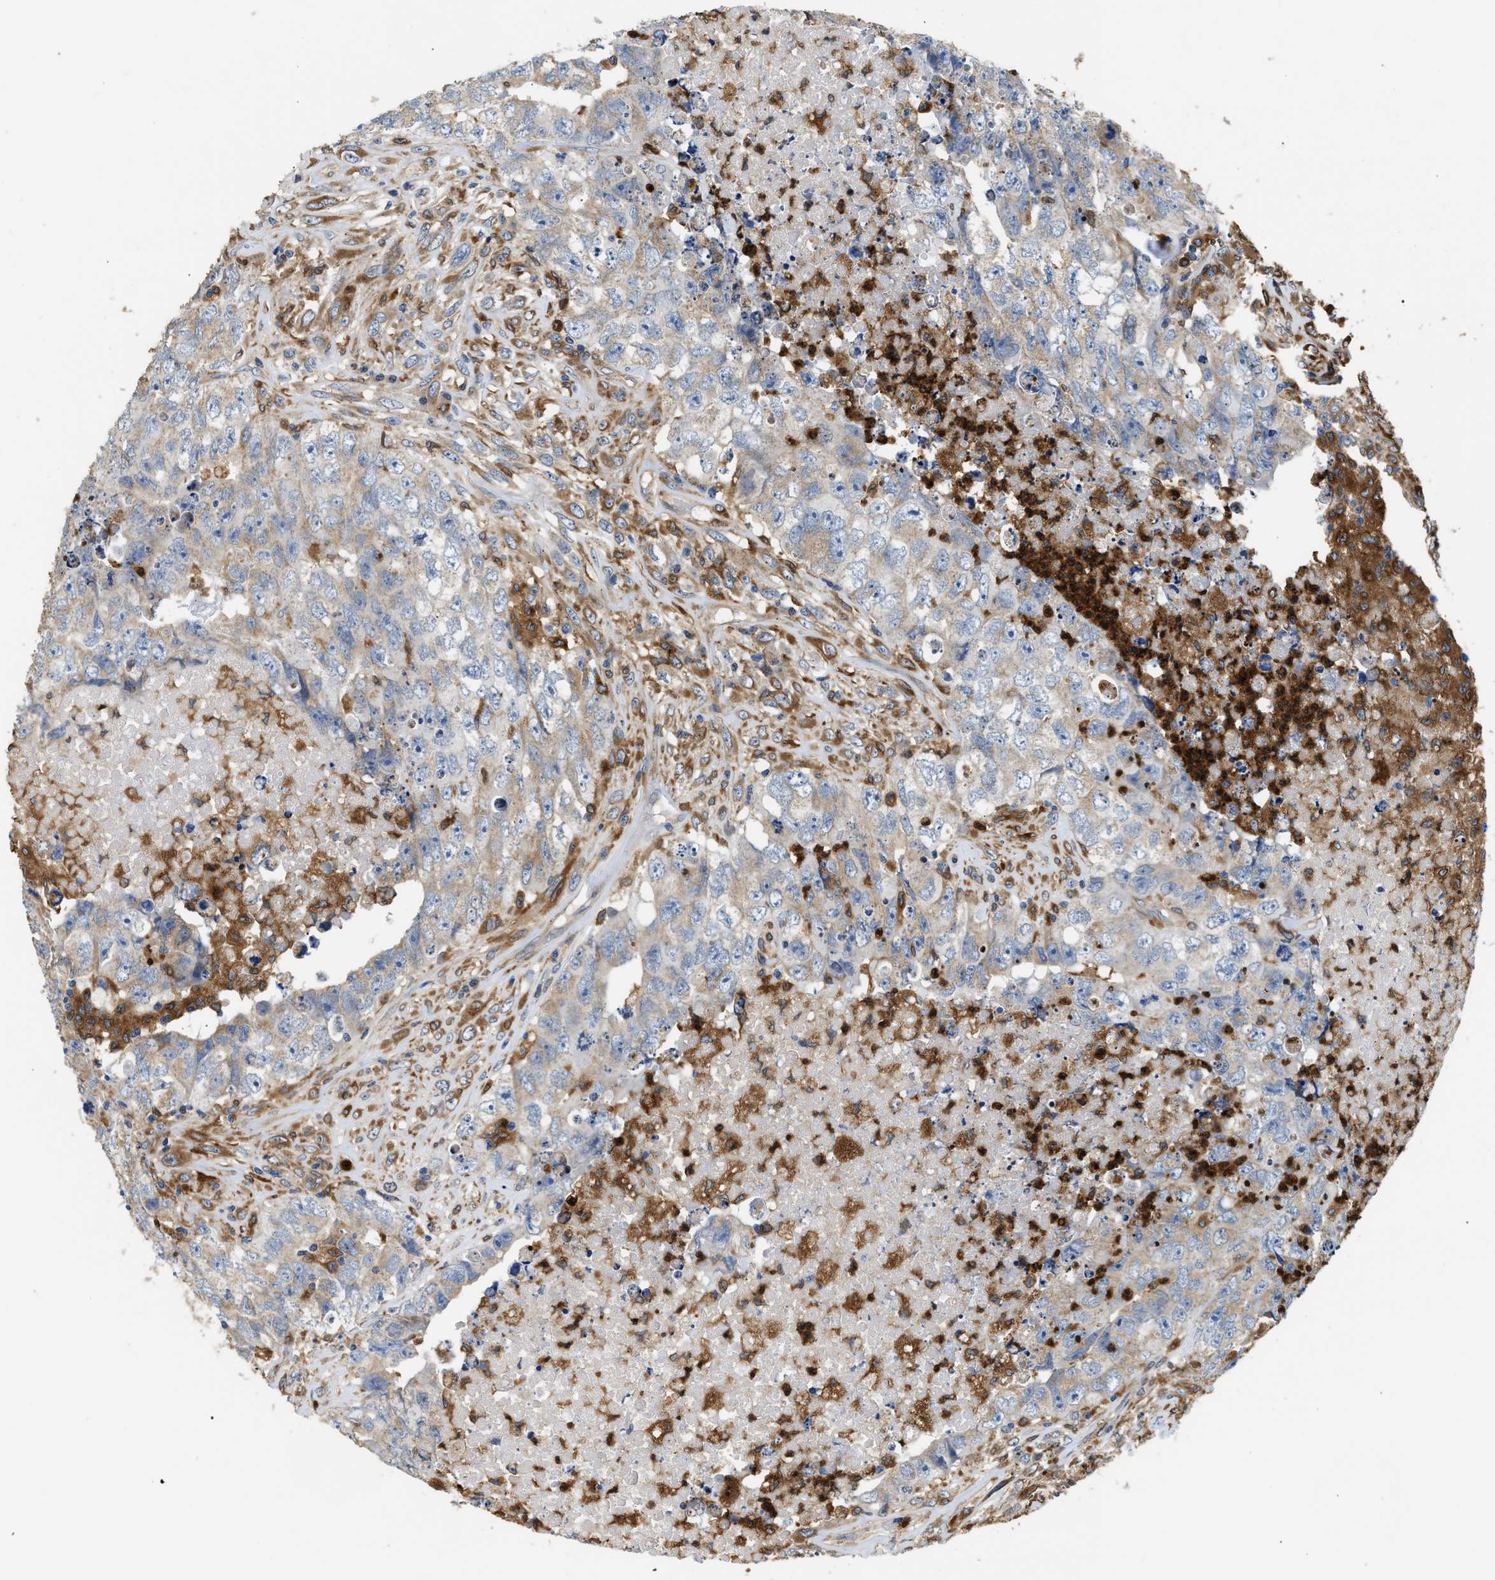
{"staining": {"intensity": "weak", "quantity": "25%-75%", "location": "cytoplasmic/membranous"}, "tissue": "testis cancer", "cell_type": "Tumor cells", "image_type": "cancer", "snomed": [{"axis": "morphology", "description": "Carcinoma, Embryonal, NOS"}, {"axis": "topography", "description": "Testis"}], "caption": "Immunohistochemical staining of human testis cancer demonstrates weak cytoplasmic/membranous protein expression in approximately 25%-75% of tumor cells.", "gene": "RAB31", "patient": {"sex": "male", "age": 32}}